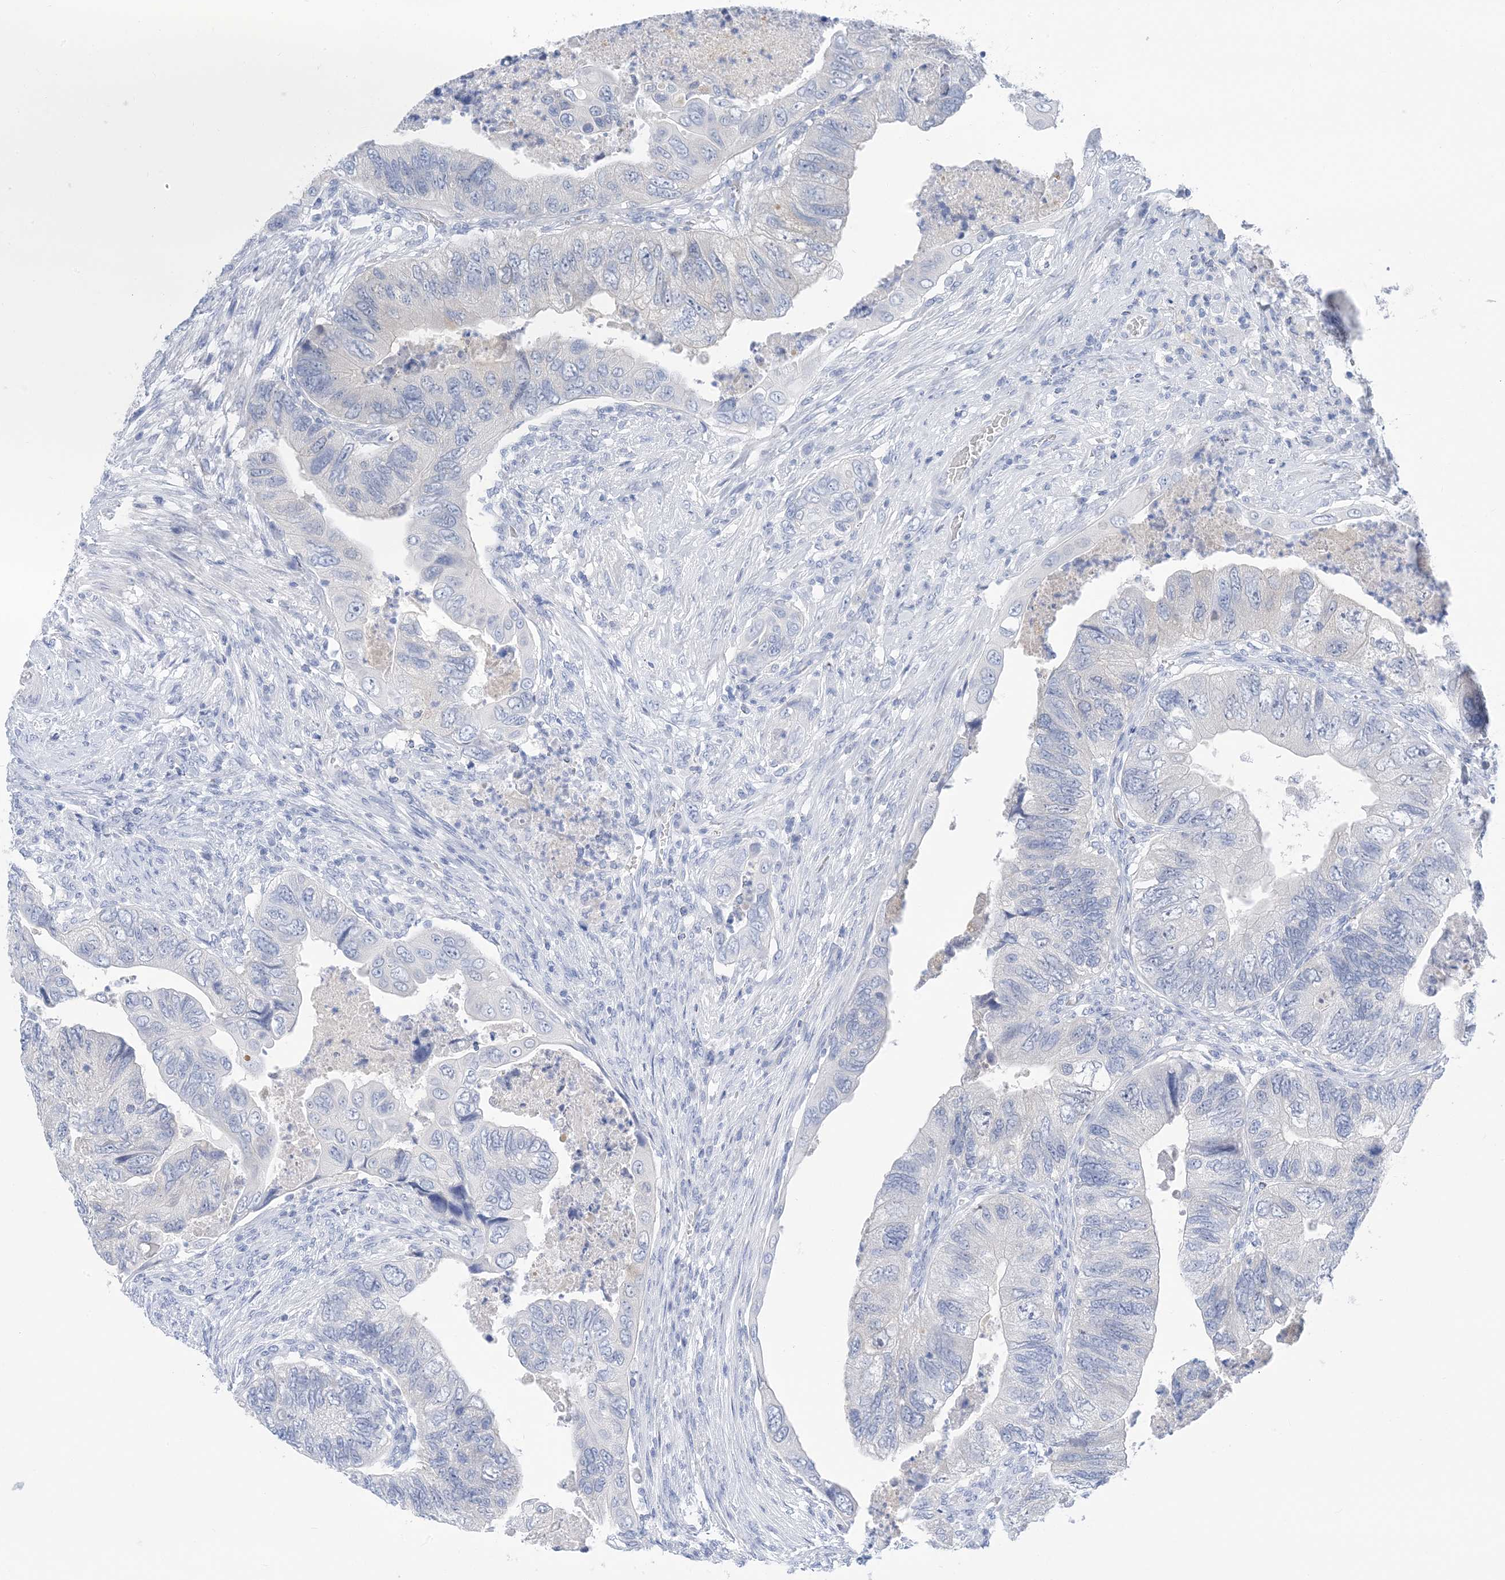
{"staining": {"intensity": "negative", "quantity": "none", "location": "none"}, "tissue": "colorectal cancer", "cell_type": "Tumor cells", "image_type": "cancer", "snomed": [{"axis": "morphology", "description": "Adenocarcinoma, NOS"}, {"axis": "topography", "description": "Rectum"}], "caption": "A photomicrograph of human colorectal cancer is negative for staining in tumor cells. The staining is performed using DAB brown chromogen with nuclei counter-stained in using hematoxylin.", "gene": "SH3YL1", "patient": {"sex": "male", "age": 63}}